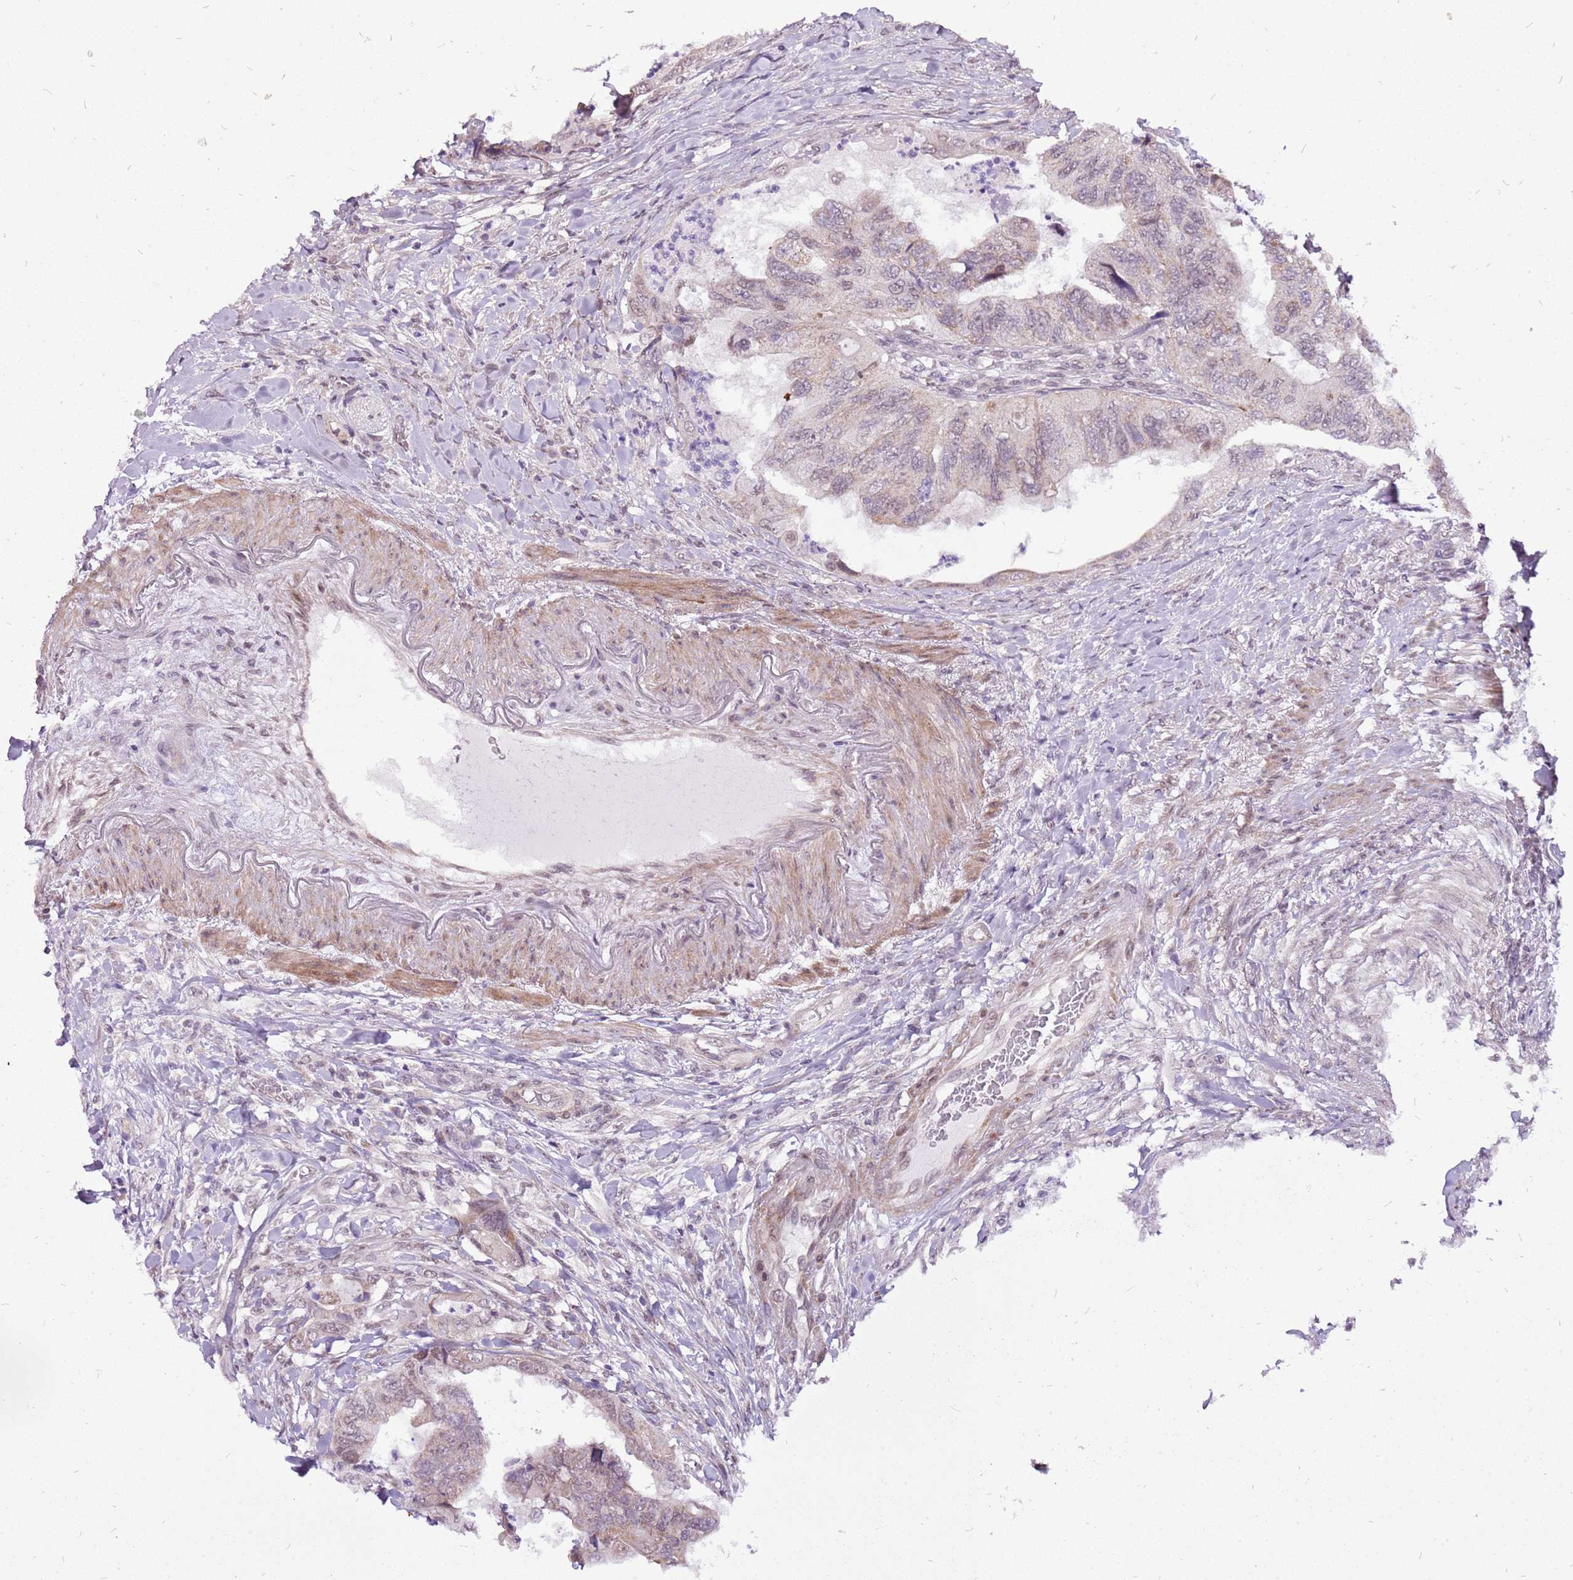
{"staining": {"intensity": "weak", "quantity": "25%-75%", "location": "nuclear"}, "tissue": "colorectal cancer", "cell_type": "Tumor cells", "image_type": "cancer", "snomed": [{"axis": "morphology", "description": "Adenocarcinoma, NOS"}, {"axis": "topography", "description": "Rectum"}], "caption": "A brown stain labels weak nuclear staining of a protein in adenocarcinoma (colorectal) tumor cells.", "gene": "CCDC166", "patient": {"sex": "male", "age": 63}}